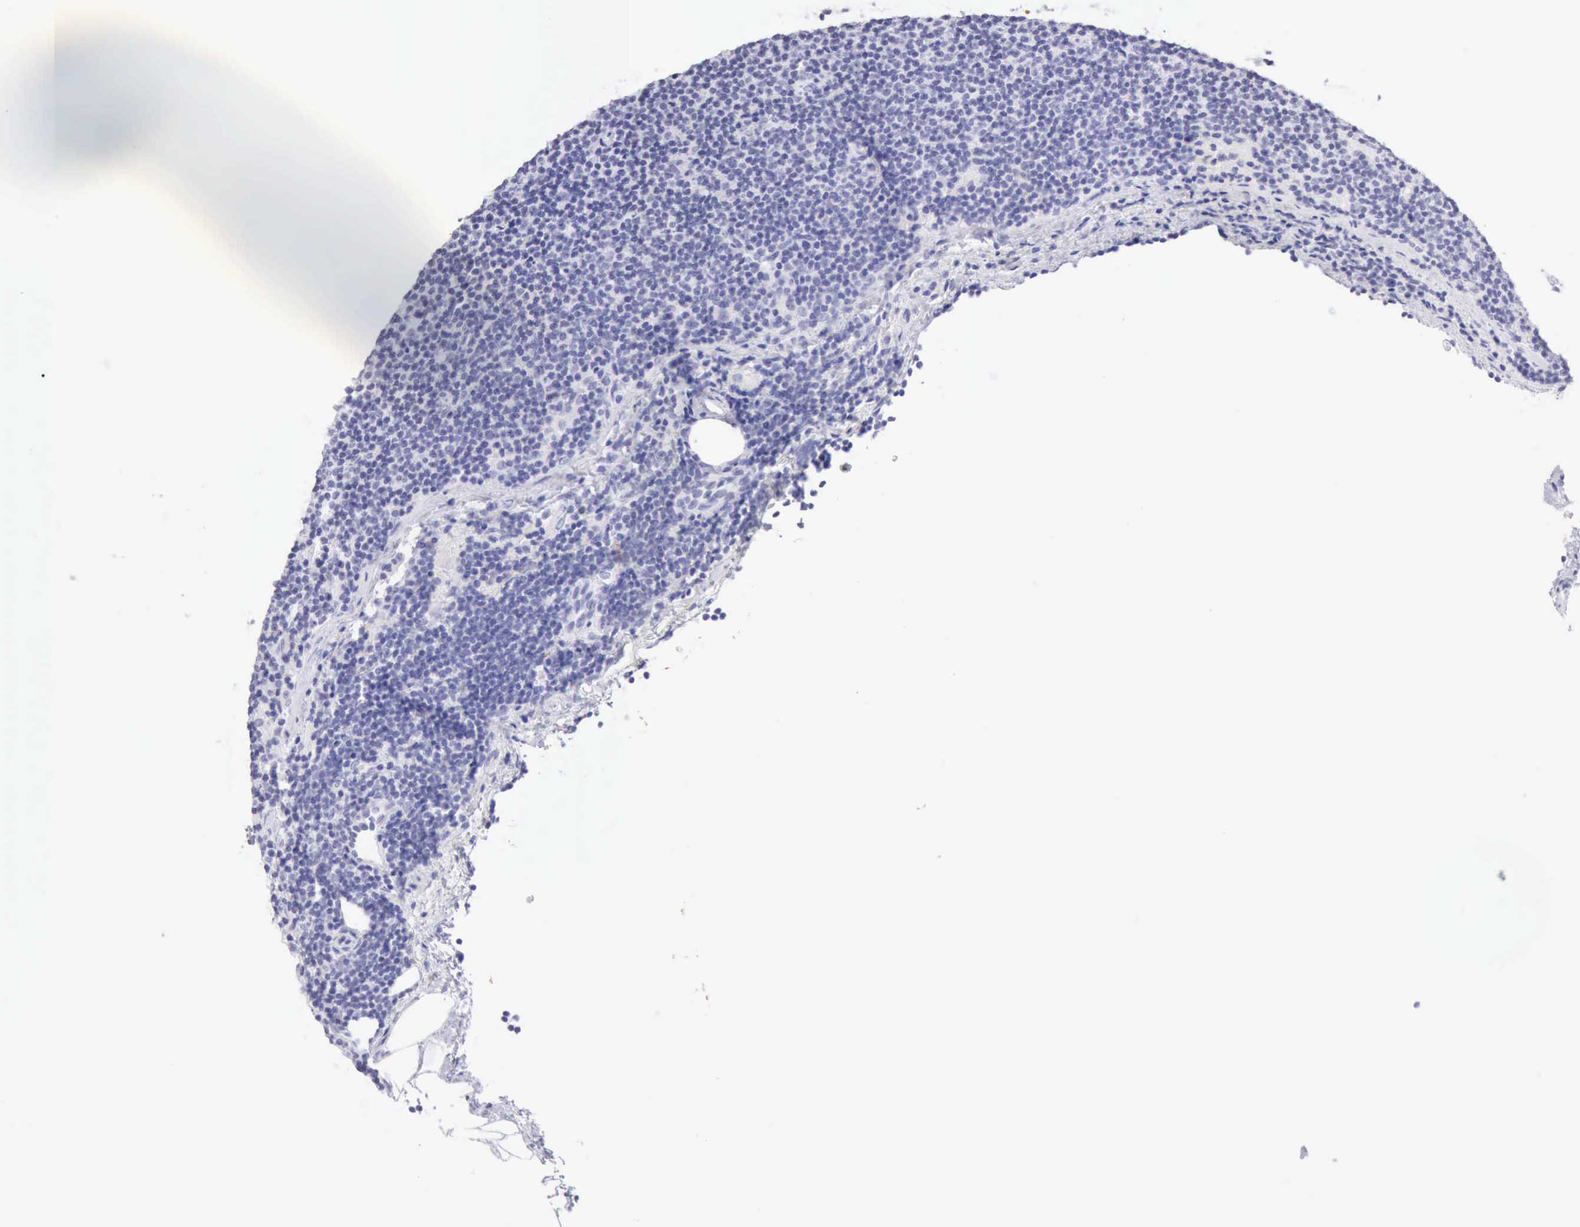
{"staining": {"intensity": "negative", "quantity": "none", "location": "none"}, "tissue": "lymphoma", "cell_type": "Tumor cells", "image_type": "cancer", "snomed": [{"axis": "morphology", "description": "Malignant lymphoma, non-Hodgkin's type, Low grade"}, {"axis": "topography", "description": "Lymph node"}], "caption": "A high-resolution photomicrograph shows immunohistochemistry (IHC) staining of malignant lymphoma, non-Hodgkin's type (low-grade), which reveals no significant positivity in tumor cells. The staining is performed using DAB brown chromogen with nuclei counter-stained in using hematoxylin.", "gene": "RNASE1", "patient": {"sex": "female", "age": 69}}